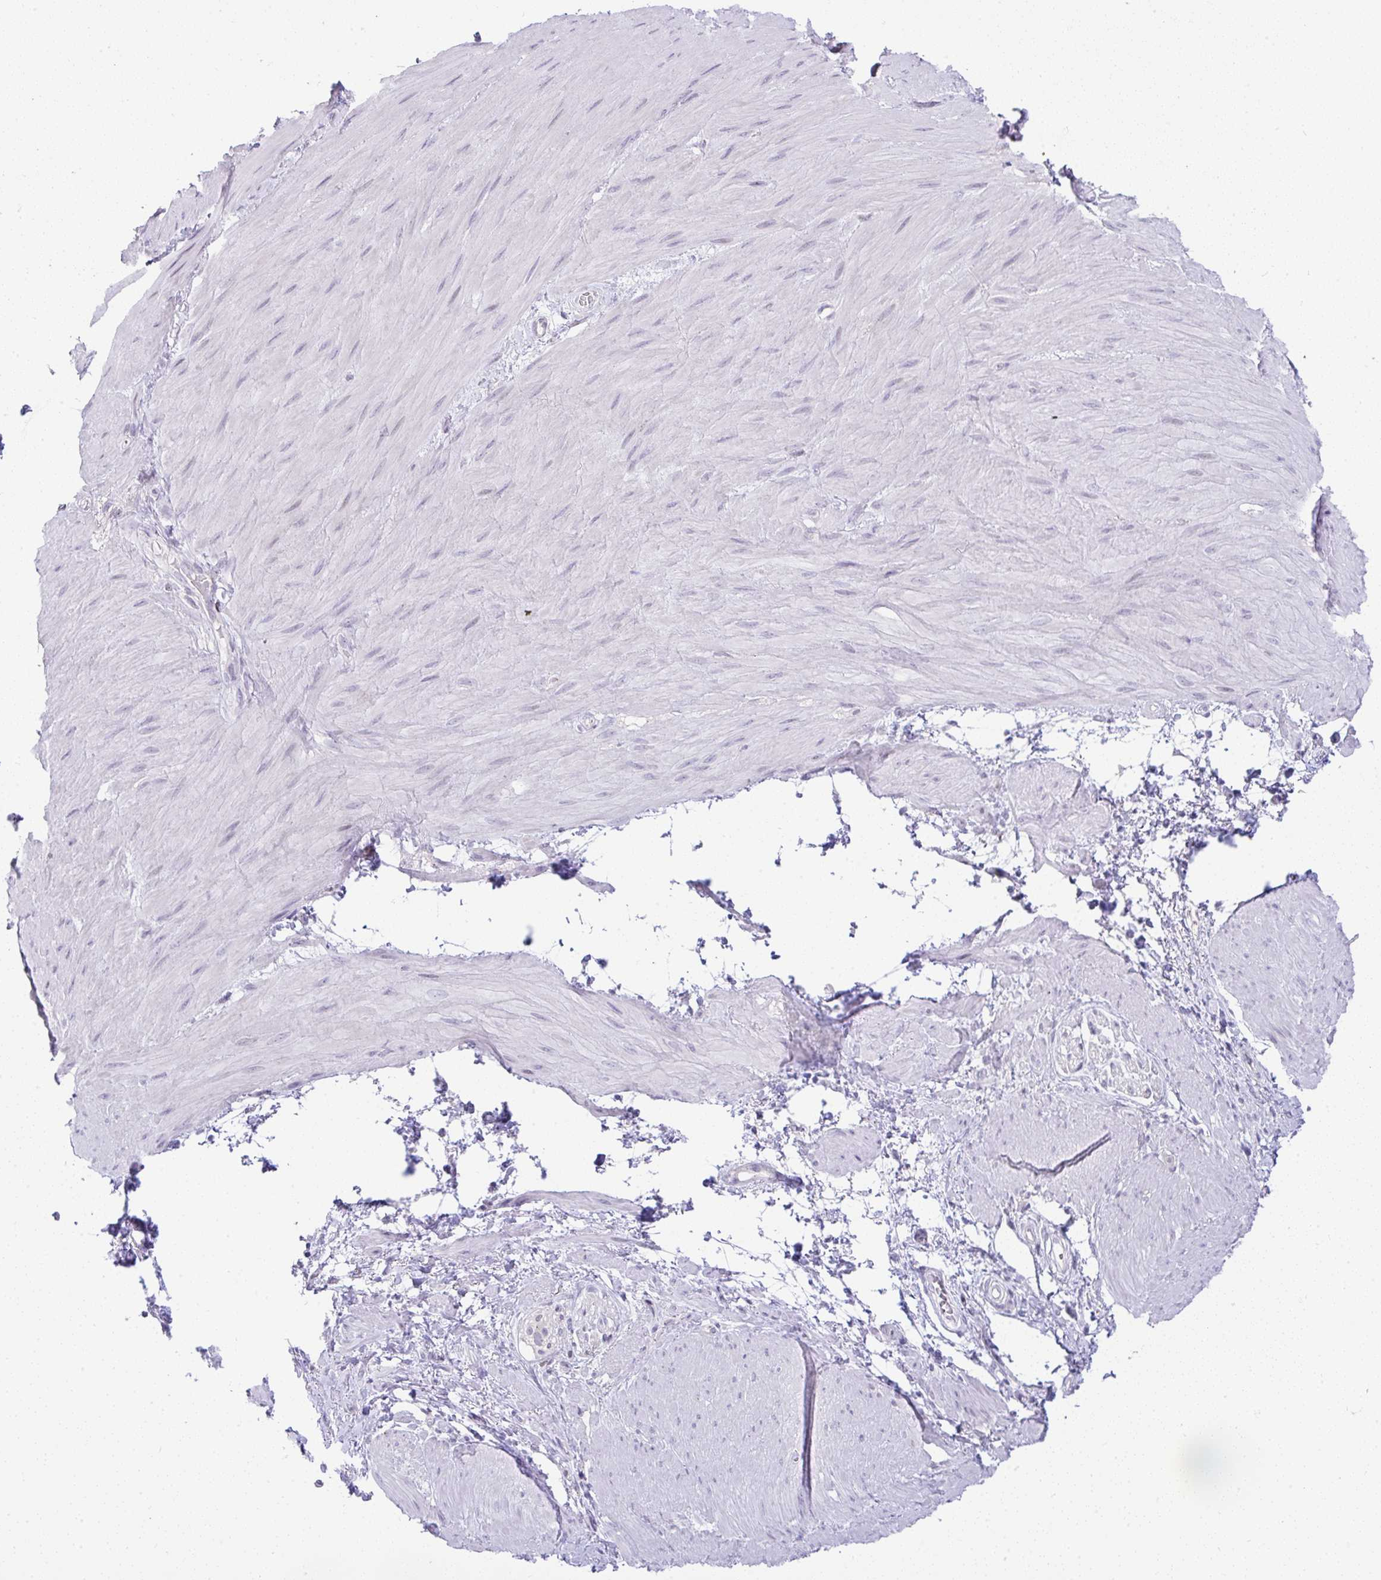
{"staining": {"intensity": "negative", "quantity": "none", "location": "none"}, "tissue": "smooth muscle", "cell_type": "Smooth muscle cells", "image_type": "normal", "snomed": [{"axis": "morphology", "description": "Normal tissue, NOS"}, {"axis": "topography", "description": "Smooth muscle"}, {"axis": "topography", "description": "Rectum"}], "caption": "Smooth muscle cells are negative for brown protein staining in unremarkable smooth muscle. Brightfield microscopy of immunohistochemistry (IHC) stained with DAB (brown) and hematoxylin (blue), captured at high magnification.", "gene": "FAM177A1", "patient": {"sex": "male", "age": 53}}